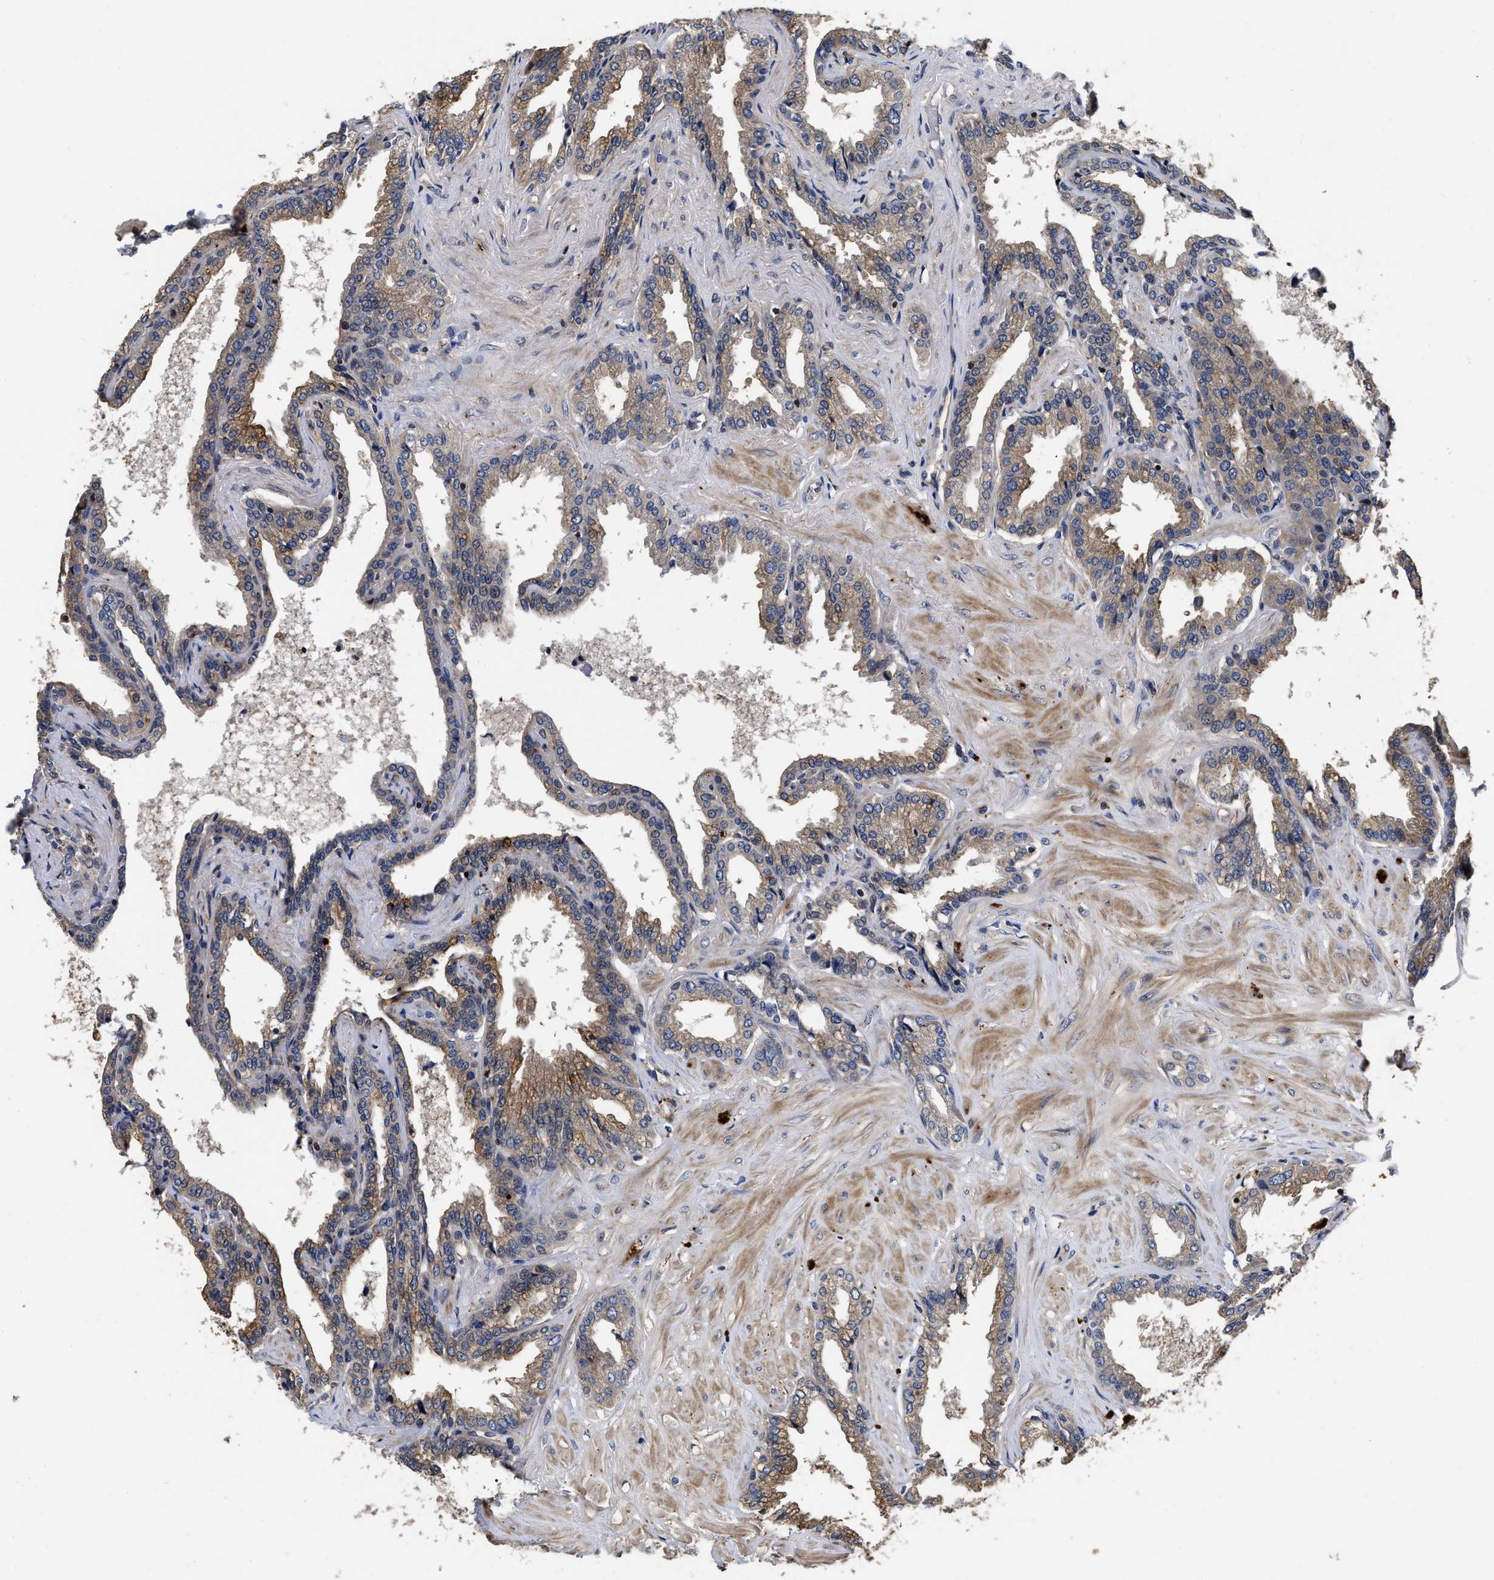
{"staining": {"intensity": "moderate", "quantity": "25%-75%", "location": "cytoplasmic/membranous"}, "tissue": "seminal vesicle", "cell_type": "Glandular cells", "image_type": "normal", "snomed": [{"axis": "morphology", "description": "Normal tissue, NOS"}, {"axis": "topography", "description": "Seminal veicle"}], "caption": "The histopathology image reveals a brown stain indicating the presence of a protein in the cytoplasmic/membranous of glandular cells in seminal vesicle.", "gene": "ABCG8", "patient": {"sex": "male", "age": 46}}